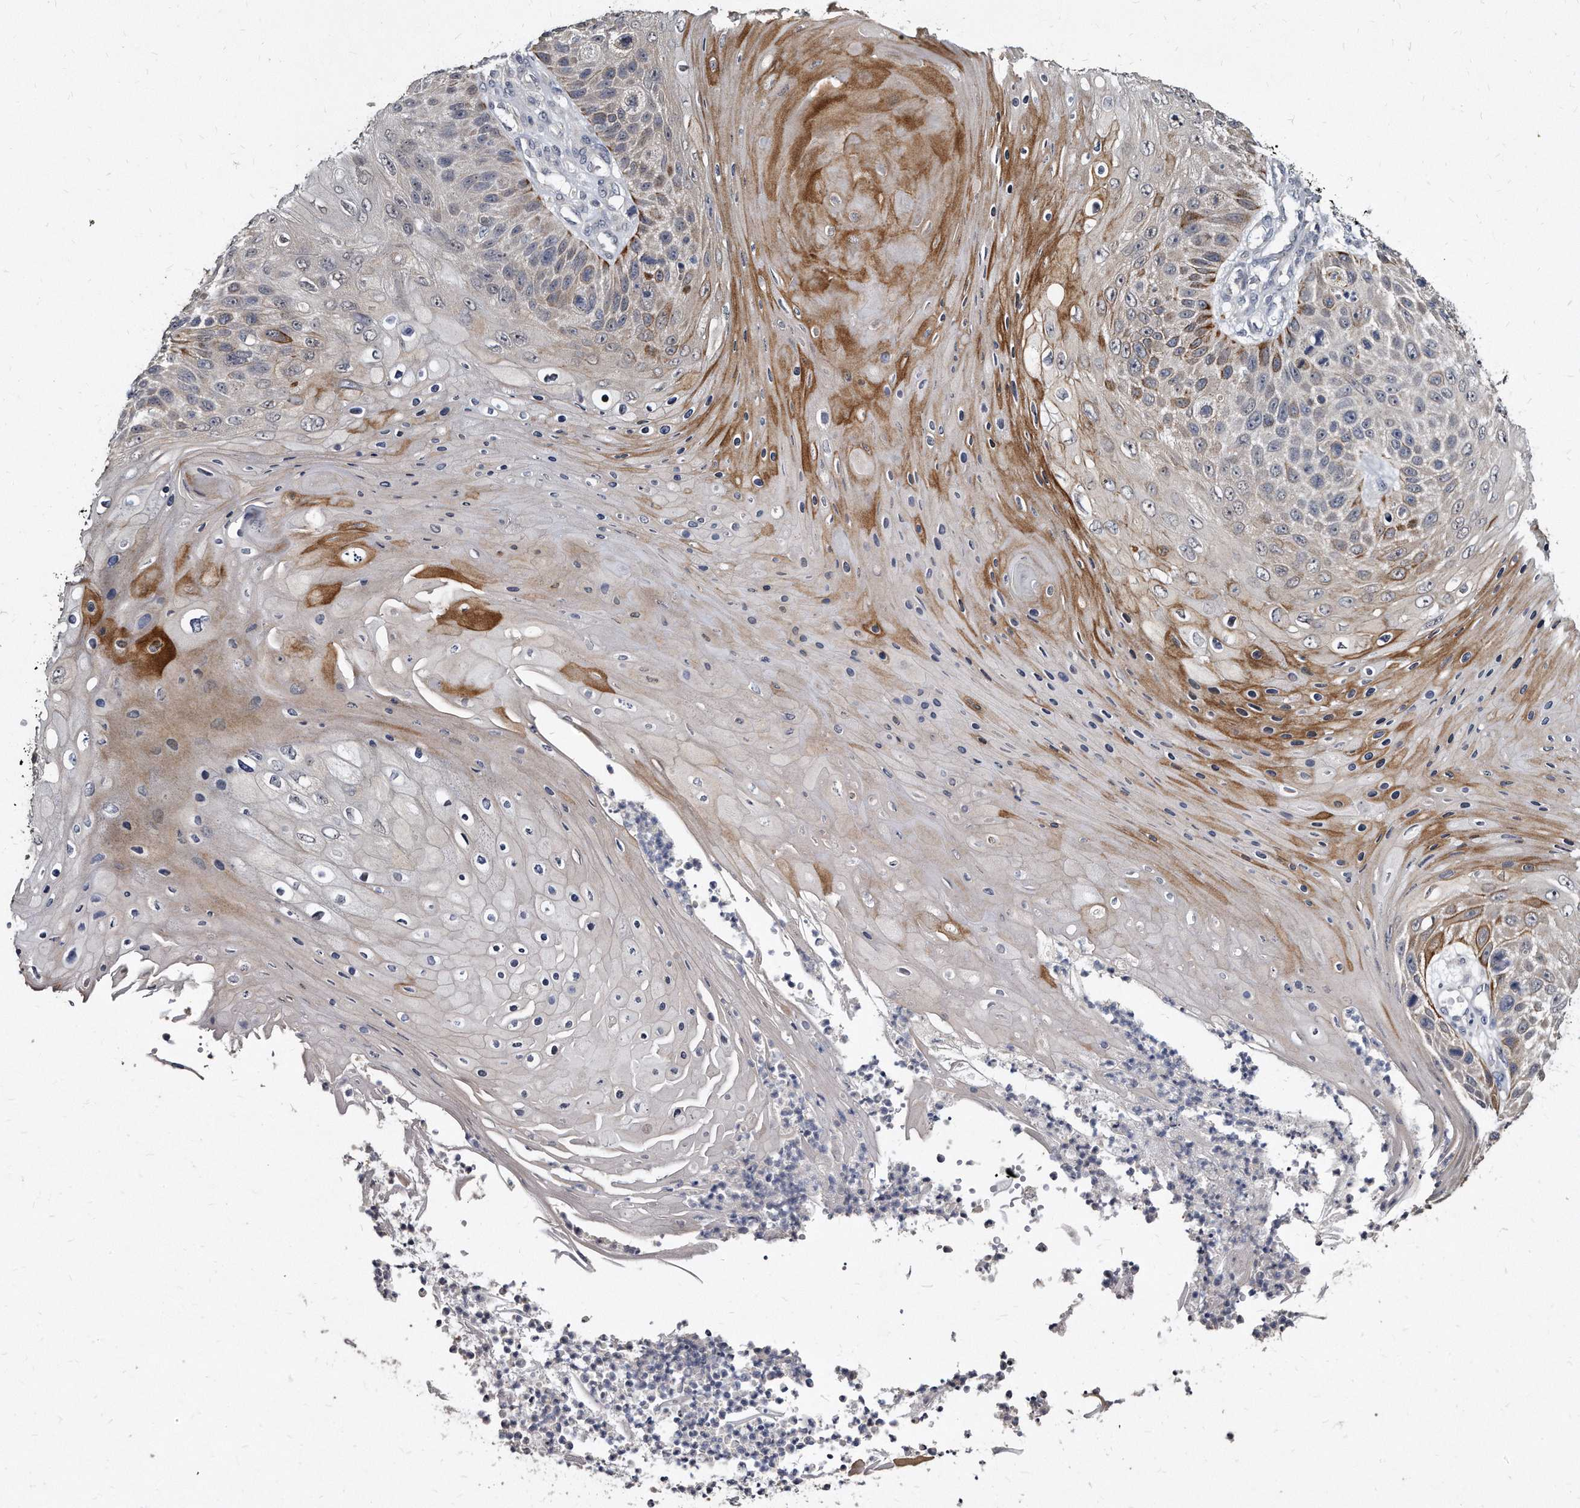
{"staining": {"intensity": "moderate", "quantity": "25%-75%", "location": "cytoplasmic/membranous"}, "tissue": "skin cancer", "cell_type": "Tumor cells", "image_type": "cancer", "snomed": [{"axis": "morphology", "description": "Squamous cell carcinoma, NOS"}, {"axis": "topography", "description": "Skin"}], "caption": "Immunohistochemical staining of skin squamous cell carcinoma reveals medium levels of moderate cytoplasmic/membranous positivity in about 25%-75% of tumor cells.", "gene": "KLHDC3", "patient": {"sex": "female", "age": 88}}